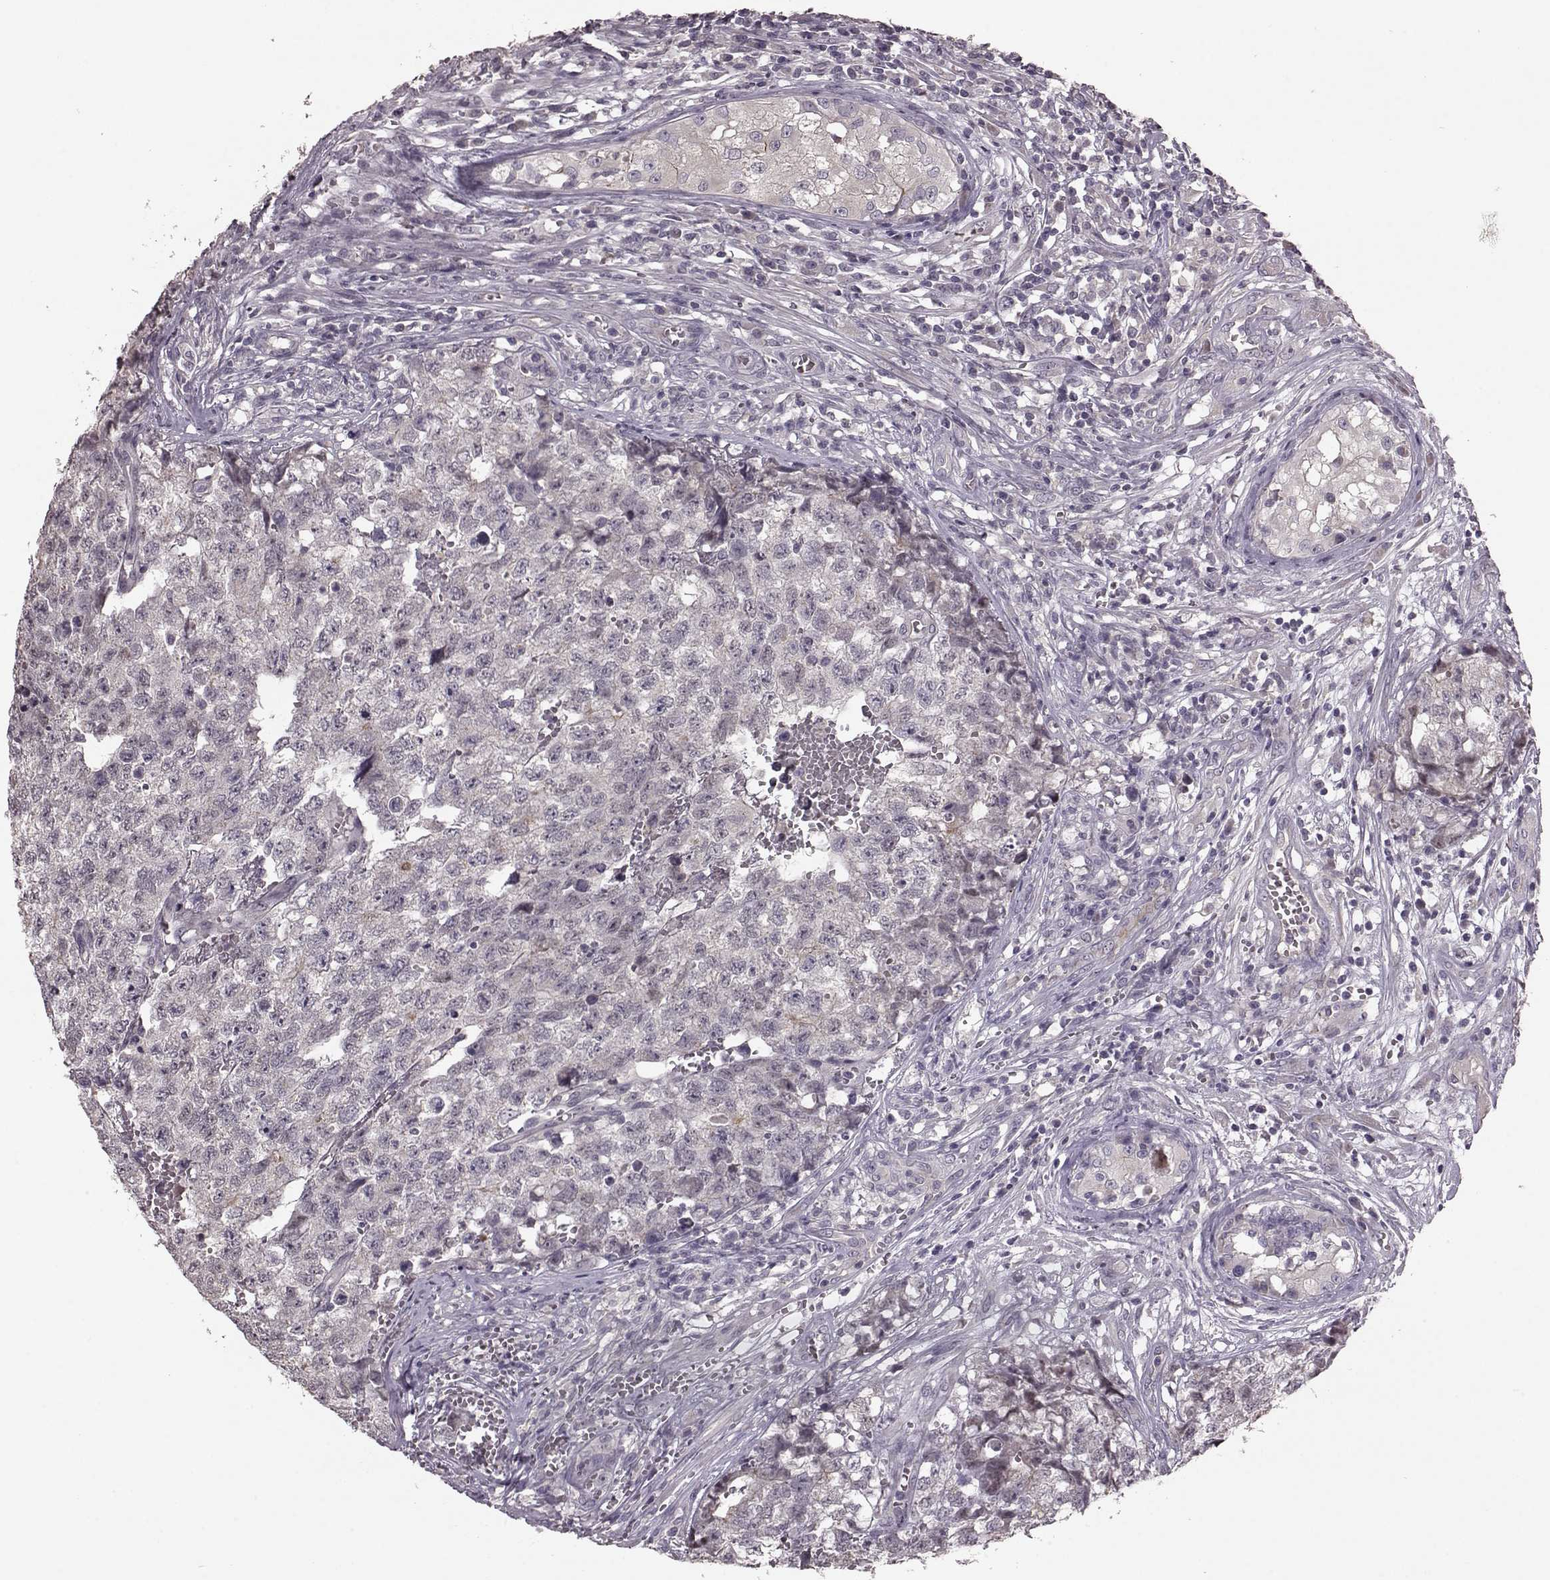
{"staining": {"intensity": "negative", "quantity": "none", "location": "none"}, "tissue": "testis cancer", "cell_type": "Tumor cells", "image_type": "cancer", "snomed": [{"axis": "morphology", "description": "Seminoma, NOS"}, {"axis": "morphology", "description": "Carcinoma, Embryonal, NOS"}, {"axis": "topography", "description": "Testis"}], "caption": "Tumor cells are negative for brown protein staining in seminoma (testis).", "gene": "SLC52A3", "patient": {"sex": "male", "age": 22}}